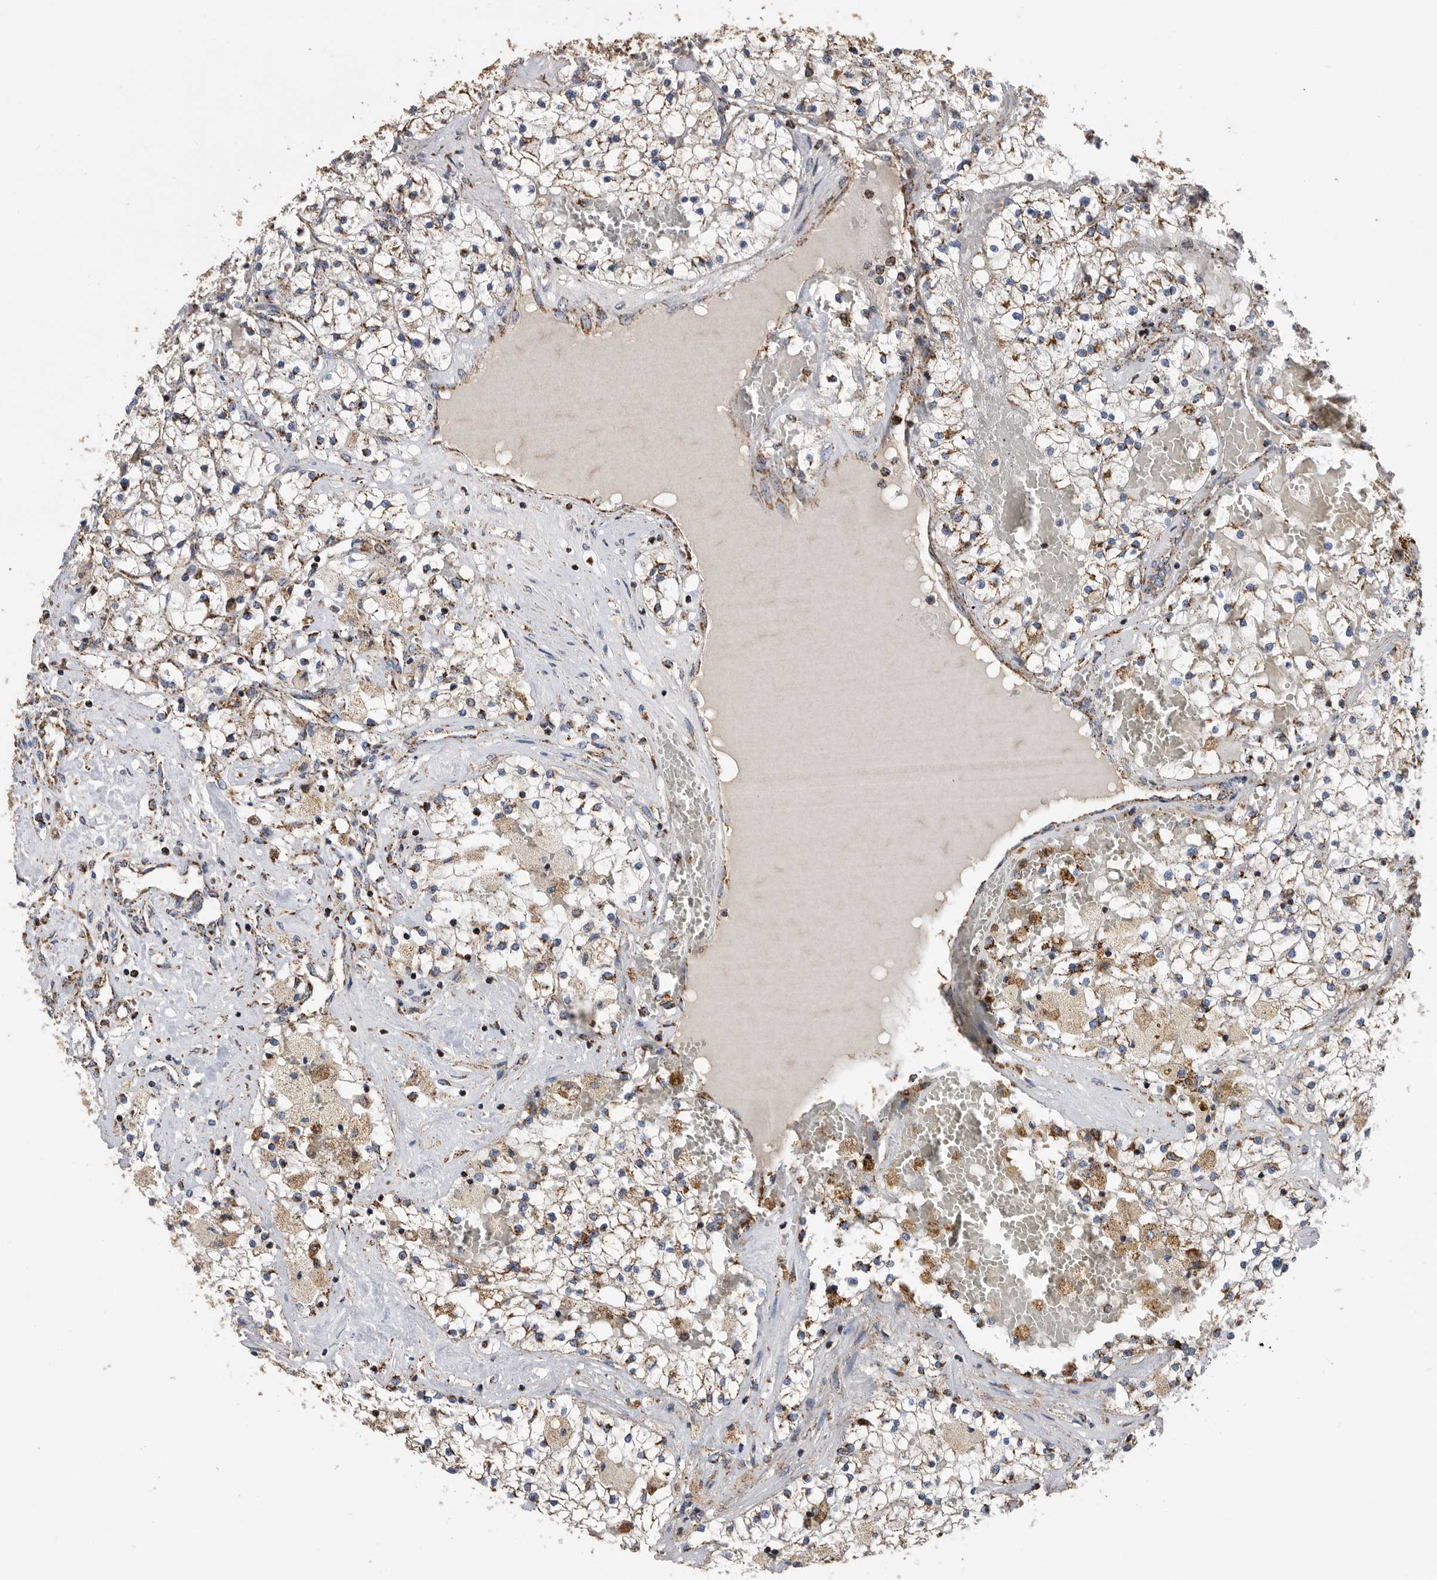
{"staining": {"intensity": "moderate", "quantity": ">75%", "location": "cytoplasmic/membranous"}, "tissue": "renal cancer", "cell_type": "Tumor cells", "image_type": "cancer", "snomed": [{"axis": "morphology", "description": "Normal tissue, NOS"}, {"axis": "morphology", "description": "Adenocarcinoma, NOS"}, {"axis": "topography", "description": "Kidney"}], "caption": "Renal cancer was stained to show a protein in brown. There is medium levels of moderate cytoplasmic/membranous positivity in approximately >75% of tumor cells.", "gene": "WFDC1", "patient": {"sex": "male", "age": 68}}